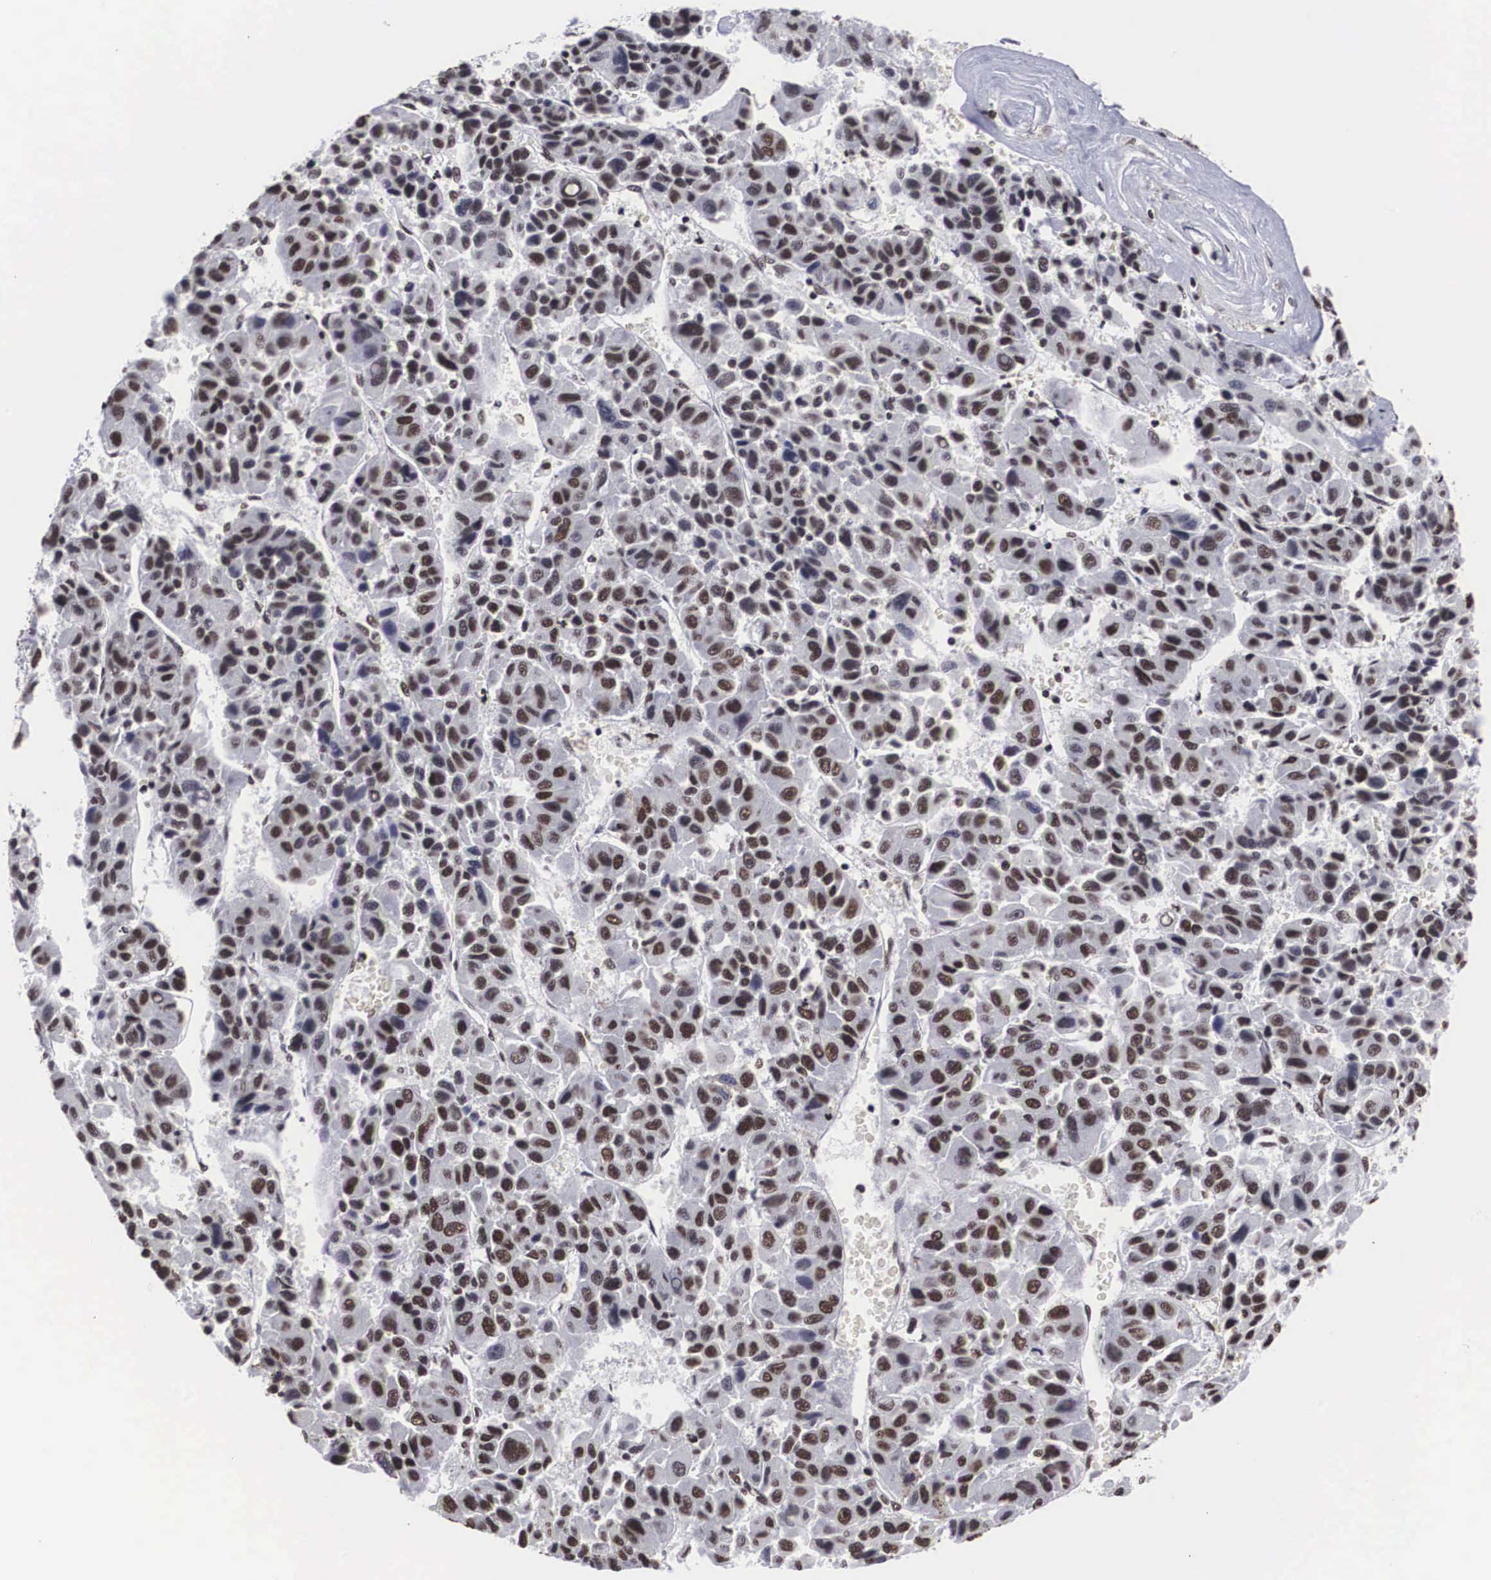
{"staining": {"intensity": "moderate", "quantity": ">75%", "location": "nuclear"}, "tissue": "liver cancer", "cell_type": "Tumor cells", "image_type": "cancer", "snomed": [{"axis": "morphology", "description": "Carcinoma, Hepatocellular, NOS"}, {"axis": "topography", "description": "Liver"}], "caption": "High-power microscopy captured an immunohistochemistry (IHC) micrograph of liver hepatocellular carcinoma, revealing moderate nuclear expression in approximately >75% of tumor cells.", "gene": "ACIN1", "patient": {"sex": "male", "age": 64}}